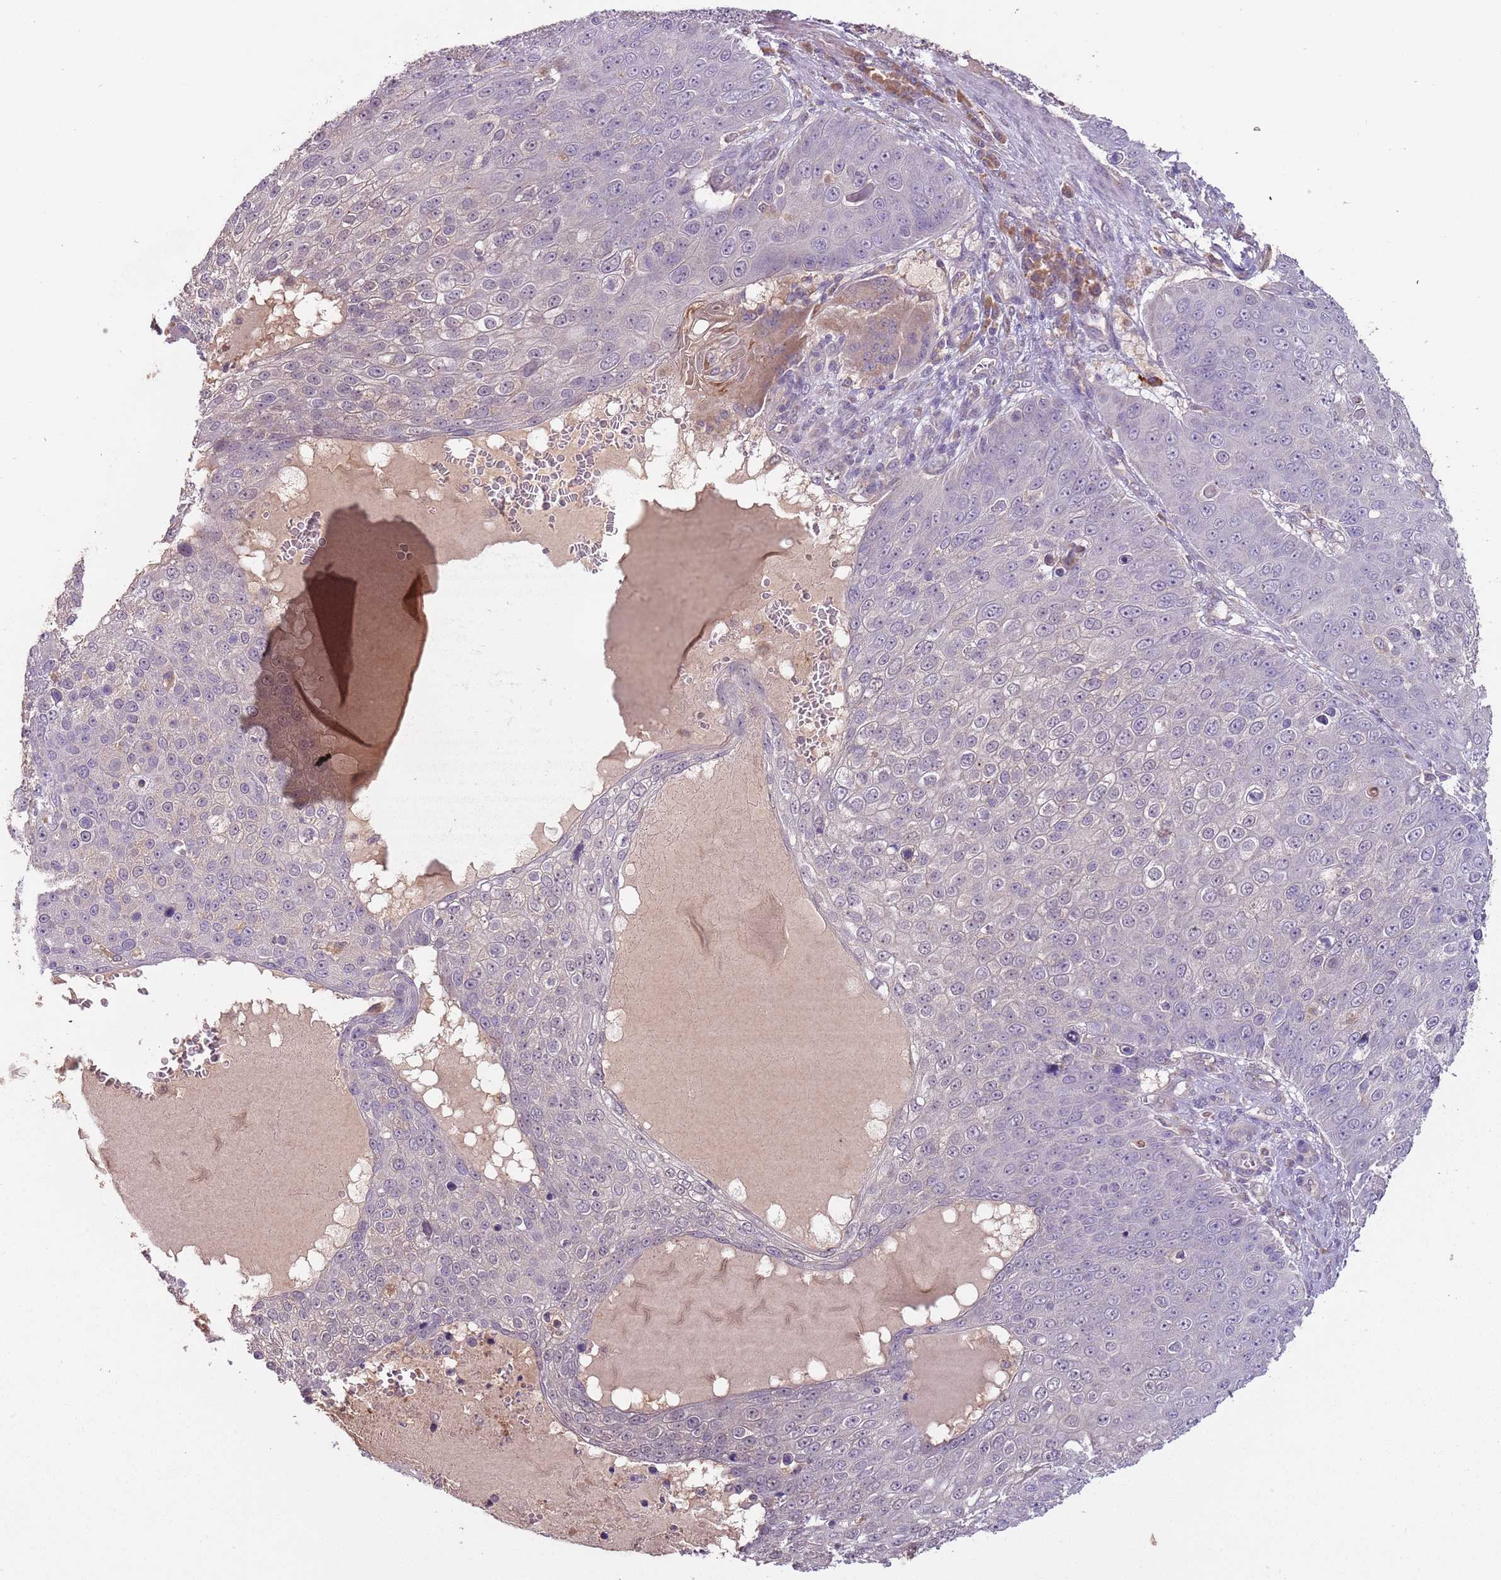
{"staining": {"intensity": "negative", "quantity": "none", "location": "none"}, "tissue": "skin cancer", "cell_type": "Tumor cells", "image_type": "cancer", "snomed": [{"axis": "morphology", "description": "Squamous cell carcinoma, NOS"}, {"axis": "topography", "description": "Skin"}], "caption": "Skin cancer (squamous cell carcinoma) was stained to show a protein in brown. There is no significant positivity in tumor cells.", "gene": "FECH", "patient": {"sex": "male", "age": 71}}